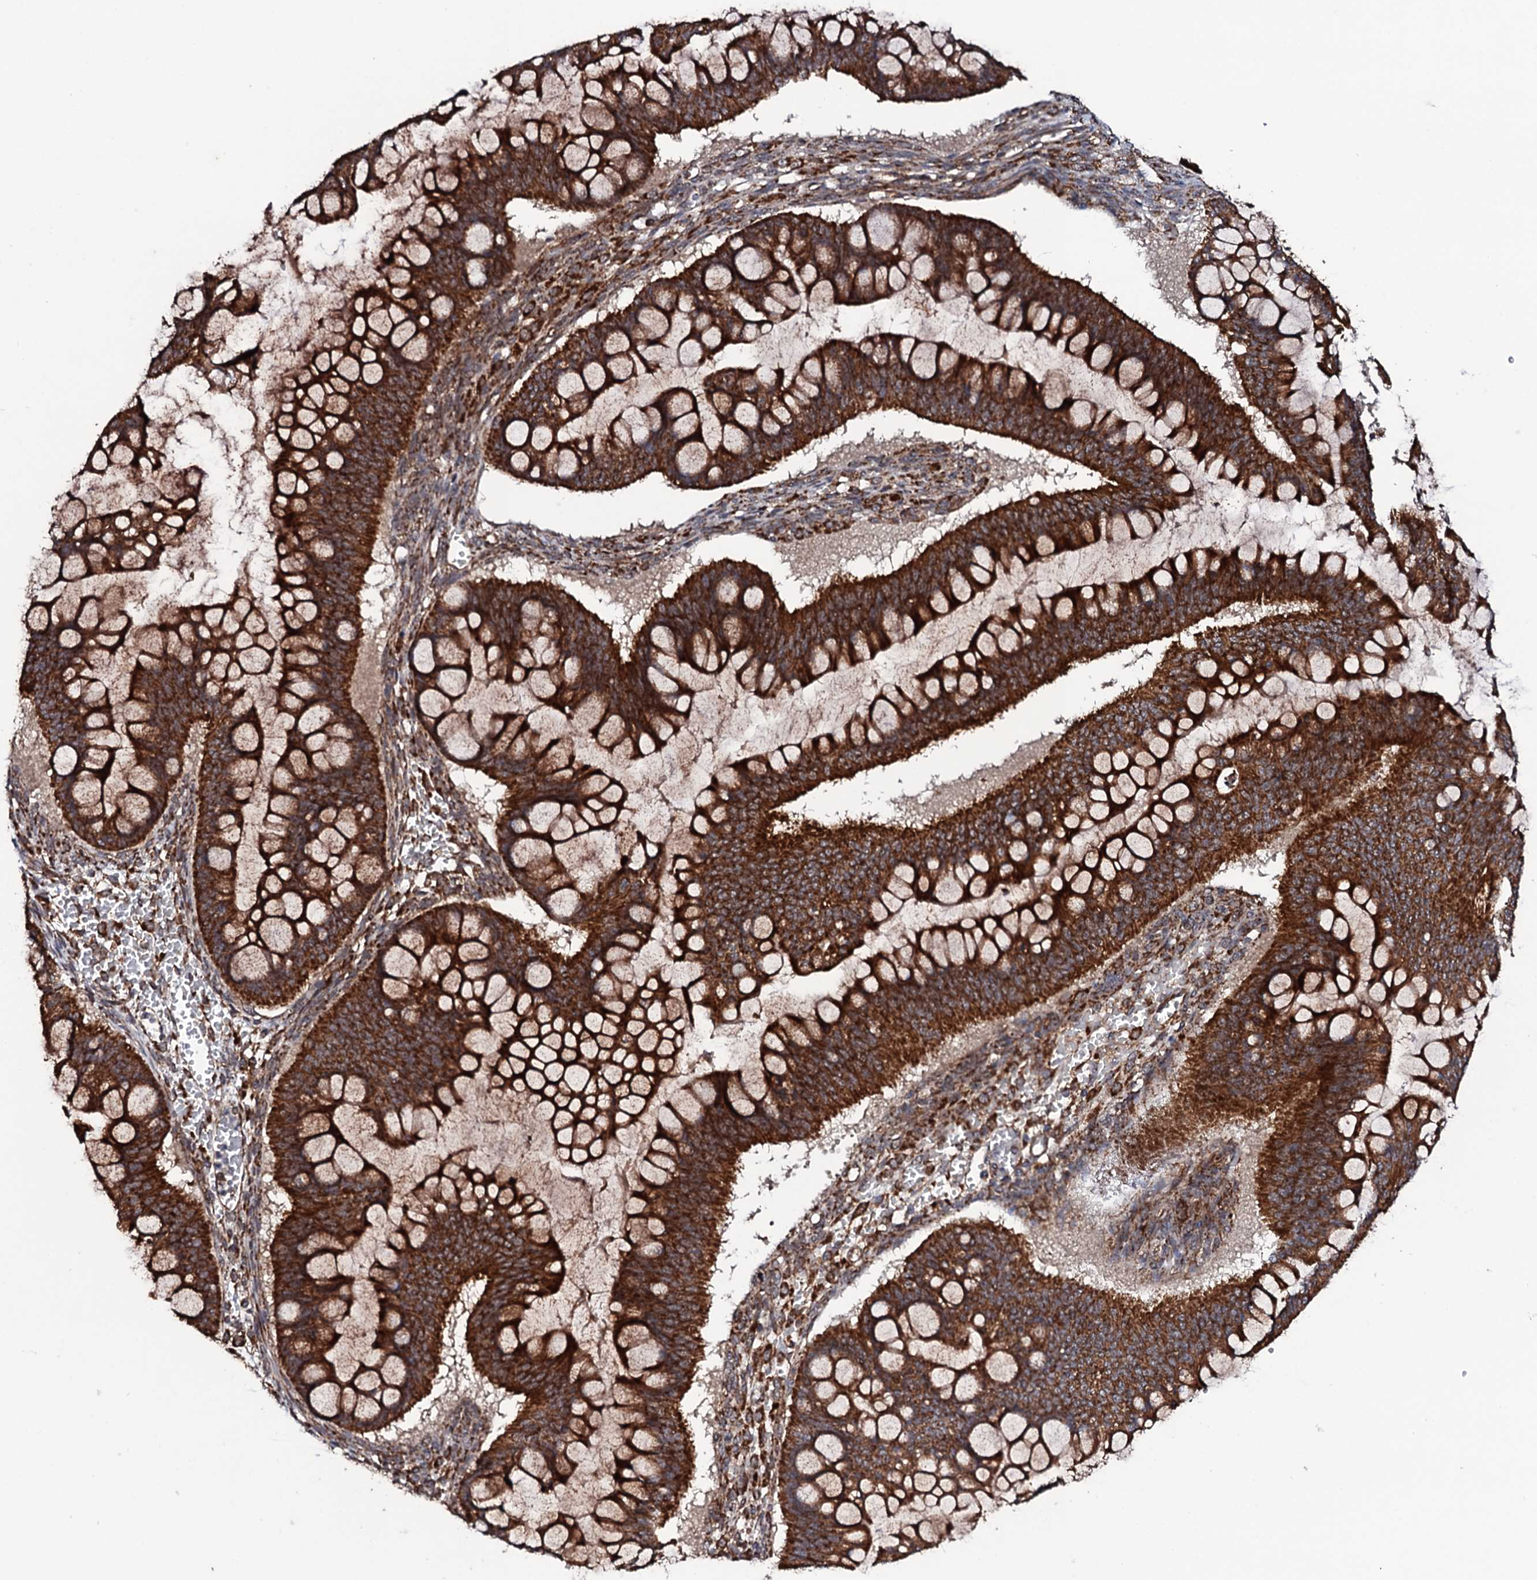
{"staining": {"intensity": "strong", "quantity": ">75%", "location": "cytoplasmic/membranous"}, "tissue": "ovarian cancer", "cell_type": "Tumor cells", "image_type": "cancer", "snomed": [{"axis": "morphology", "description": "Cystadenocarcinoma, mucinous, NOS"}, {"axis": "topography", "description": "Ovary"}], "caption": "This photomicrograph displays mucinous cystadenocarcinoma (ovarian) stained with immunohistochemistry (IHC) to label a protein in brown. The cytoplasmic/membranous of tumor cells show strong positivity for the protein. Nuclei are counter-stained blue.", "gene": "MTIF3", "patient": {"sex": "female", "age": 73}}